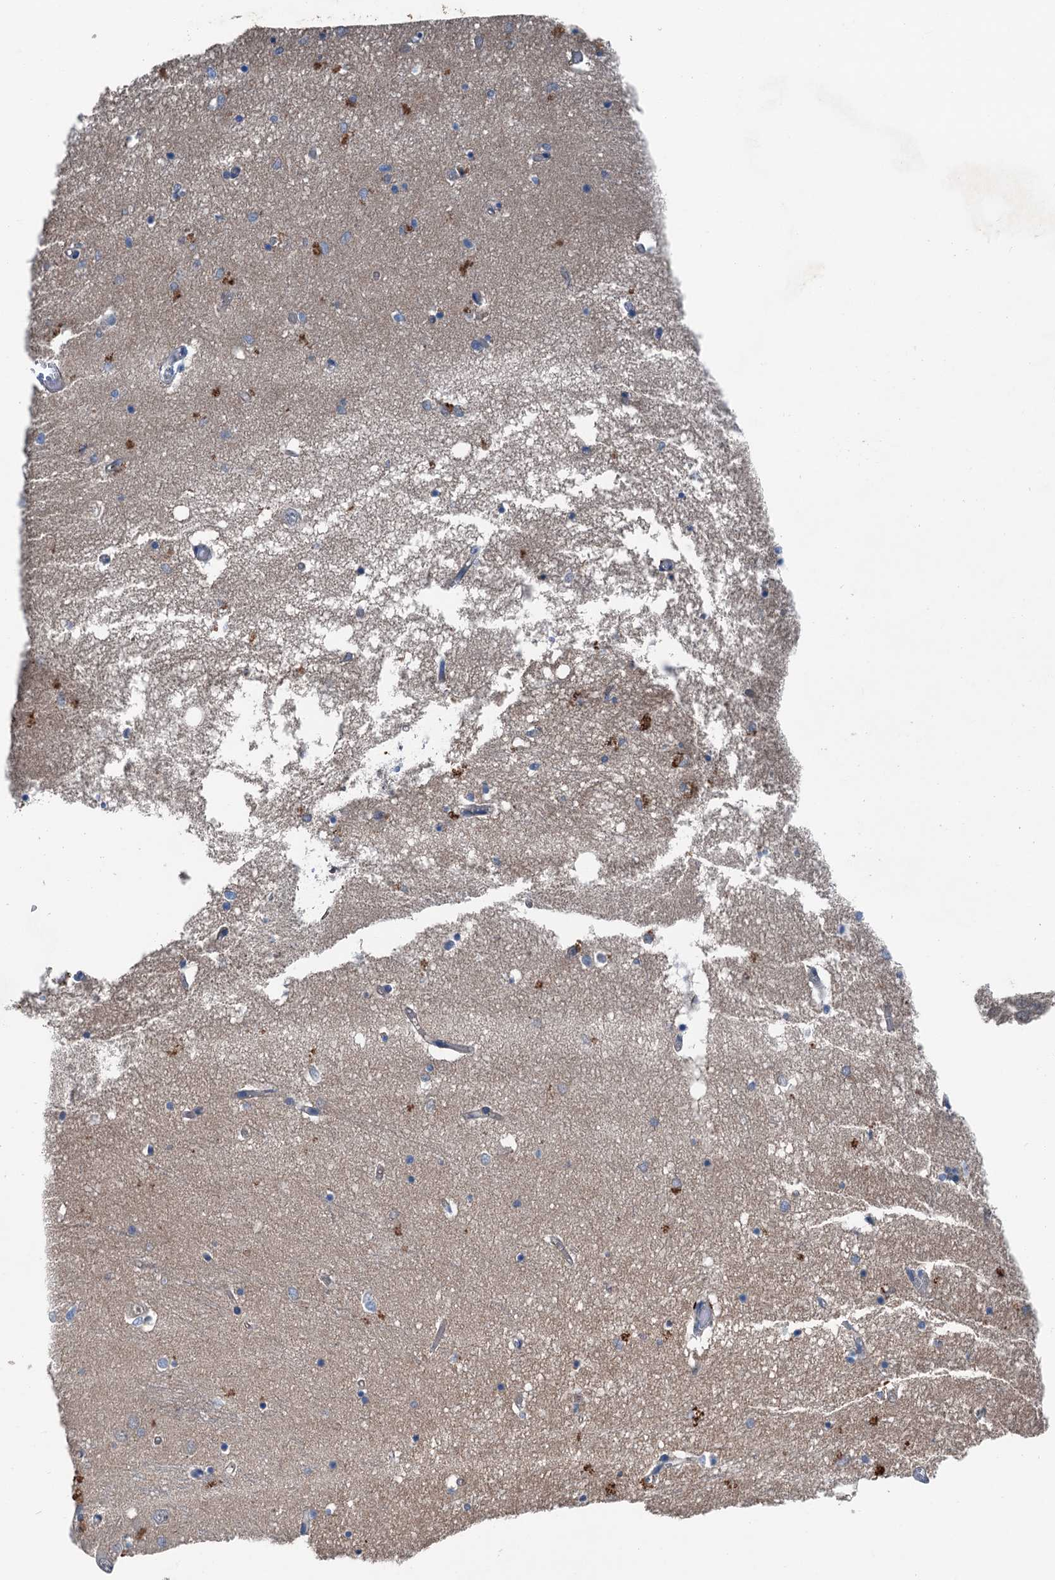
{"staining": {"intensity": "moderate", "quantity": "<25%", "location": "cytoplasmic/membranous"}, "tissue": "hippocampus", "cell_type": "Glial cells", "image_type": "normal", "snomed": [{"axis": "morphology", "description": "Normal tissue, NOS"}, {"axis": "topography", "description": "Hippocampus"}], "caption": "An immunohistochemistry photomicrograph of unremarkable tissue is shown. Protein staining in brown highlights moderate cytoplasmic/membranous positivity in hippocampus within glial cells.", "gene": "SLC2A10", "patient": {"sex": "male", "age": 70}}